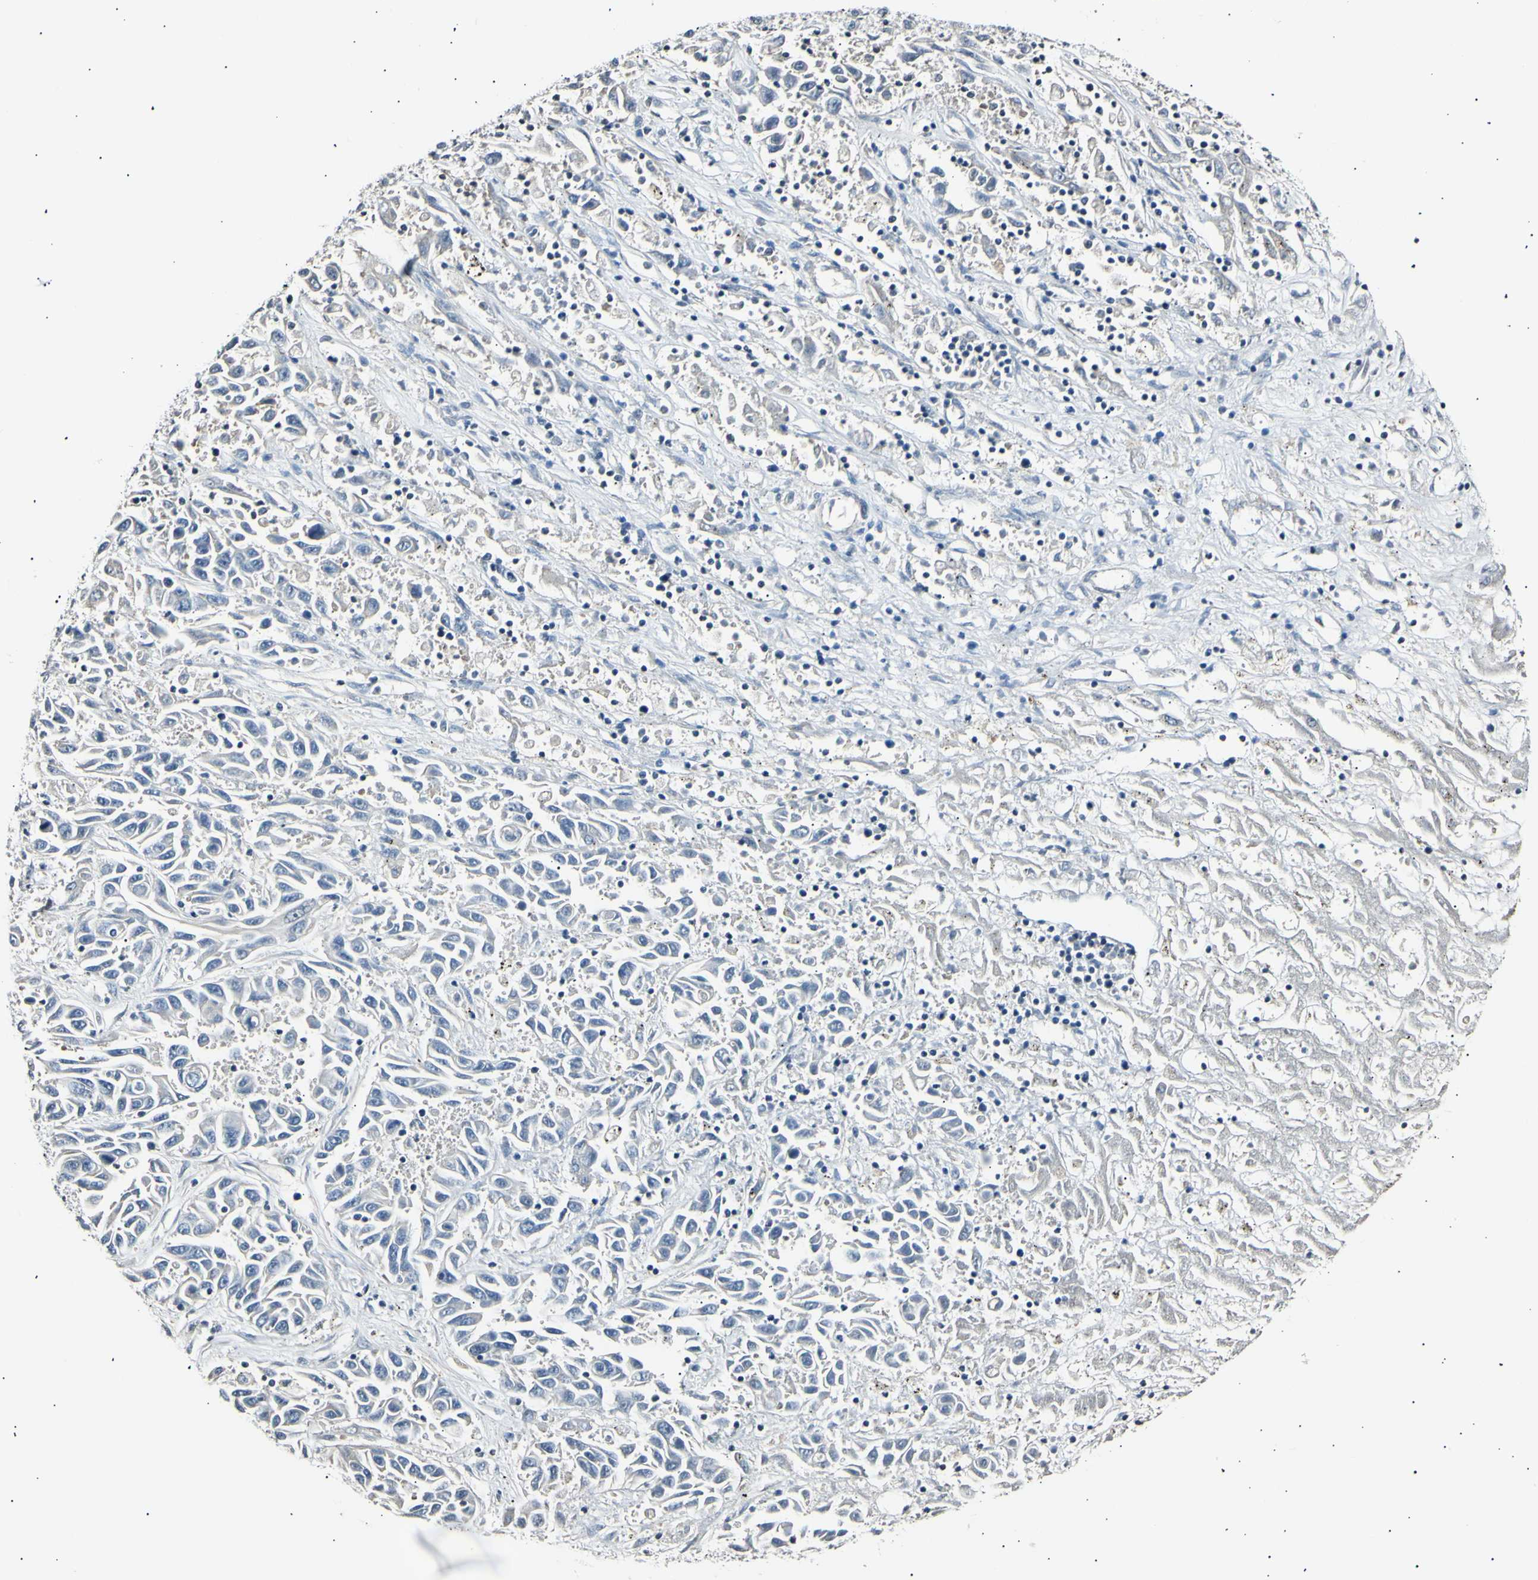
{"staining": {"intensity": "negative", "quantity": "none", "location": "none"}, "tissue": "liver cancer", "cell_type": "Tumor cells", "image_type": "cancer", "snomed": [{"axis": "morphology", "description": "Cholangiocarcinoma"}, {"axis": "topography", "description": "Liver"}], "caption": "High magnification brightfield microscopy of cholangiocarcinoma (liver) stained with DAB (brown) and counterstained with hematoxylin (blue): tumor cells show no significant staining. (DAB (3,3'-diaminobenzidine) IHC with hematoxylin counter stain).", "gene": "AK1", "patient": {"sex": "female", "age": 52}}